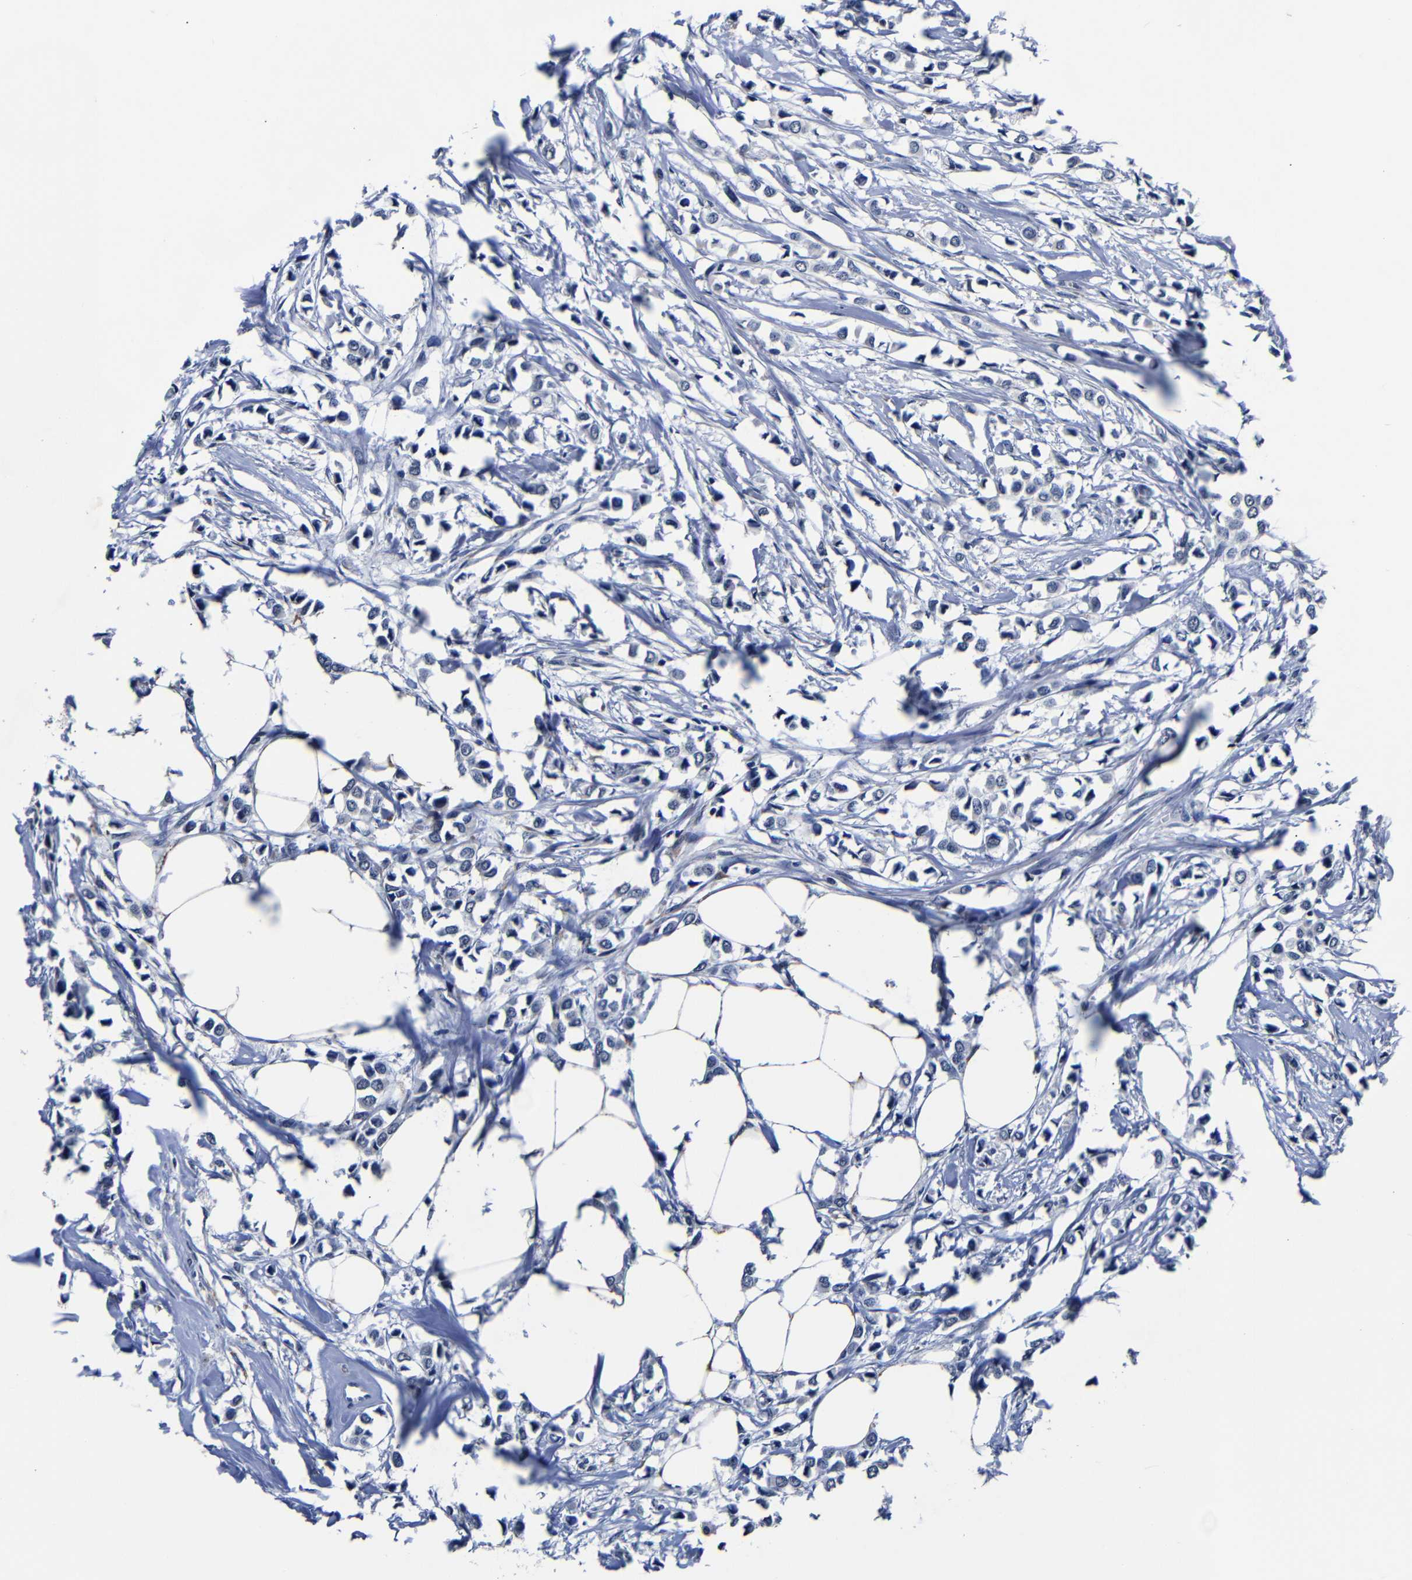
{"staining": {"intensity": "negative", "quantity": "none", "location": "none"}, "tissue": "breast cancer", "cell_type": "Tumor cells", "image_type": "cancer", "snomed": [{"axis": "morphology", "description": "Lobular carcinoma"}, {"axis": "topography", "description": "Breast"}], "caption": "DAB immunohistochemical staining of breast cancer reveals no significant positivity in tumor cells.", "gene": "DEPP1", "patient": {"sex": "female", "age": 51}}